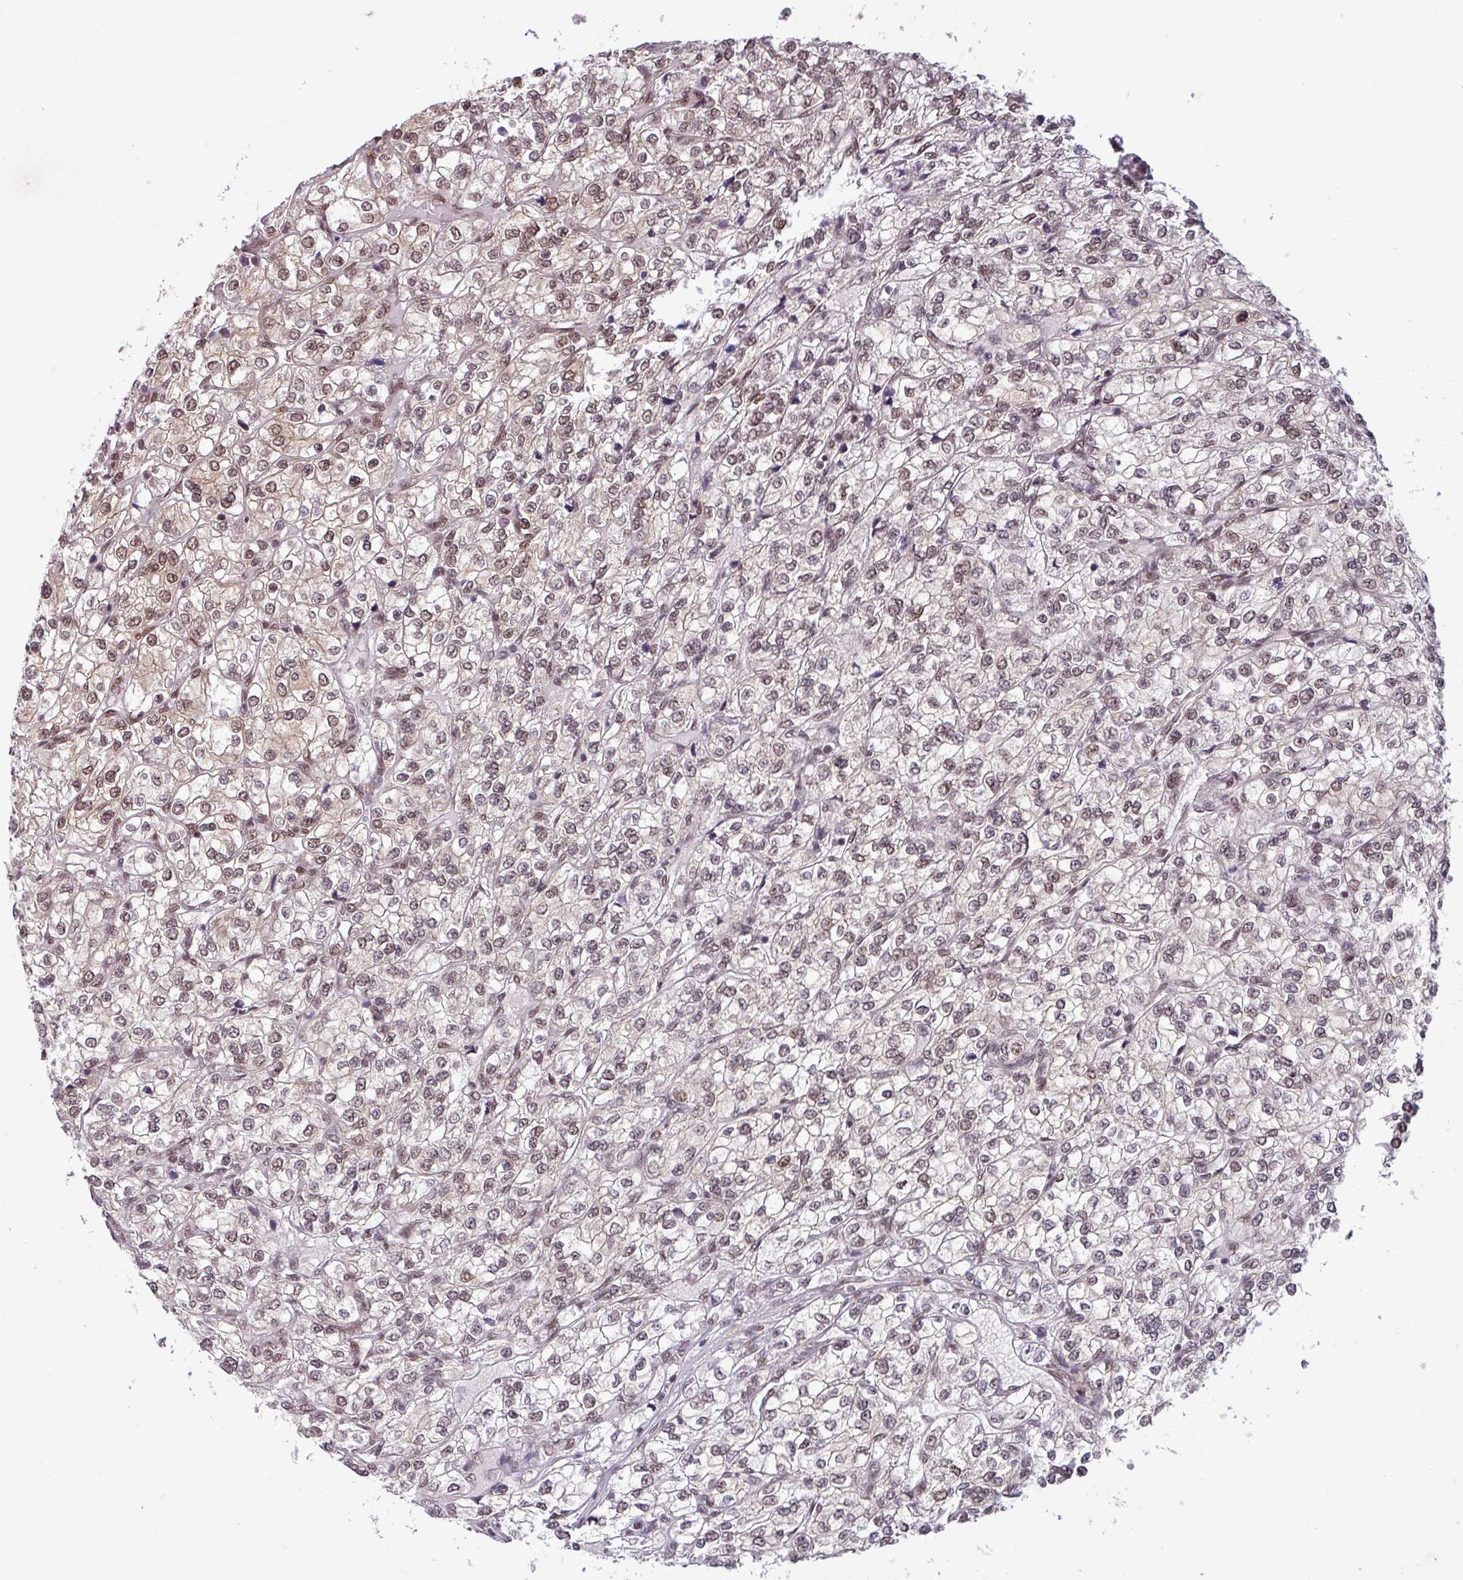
{"staining": {"intensity": "moderate", "quantity": ">75%", "location": "cytoplasmic/membranous,nuclear"}, "tissue": "renal cancer", "cell_type": "Tumor cells", "image_type": "cancer", "snomed": [{"axis": "morphology", "description": "Adenocarcinoma, NOS"}, {"axis": "topography", "description": "Kidney"}], "caption": "Adenocarcinoma (renal) stained with DAB IHC demonstrates medium levels of moderate cytoplasmic/membranous and nuclear expression in about >75% of tumor cells.", "gene": "SRSF2", "patient": {"sex": "male", "age": 80}}